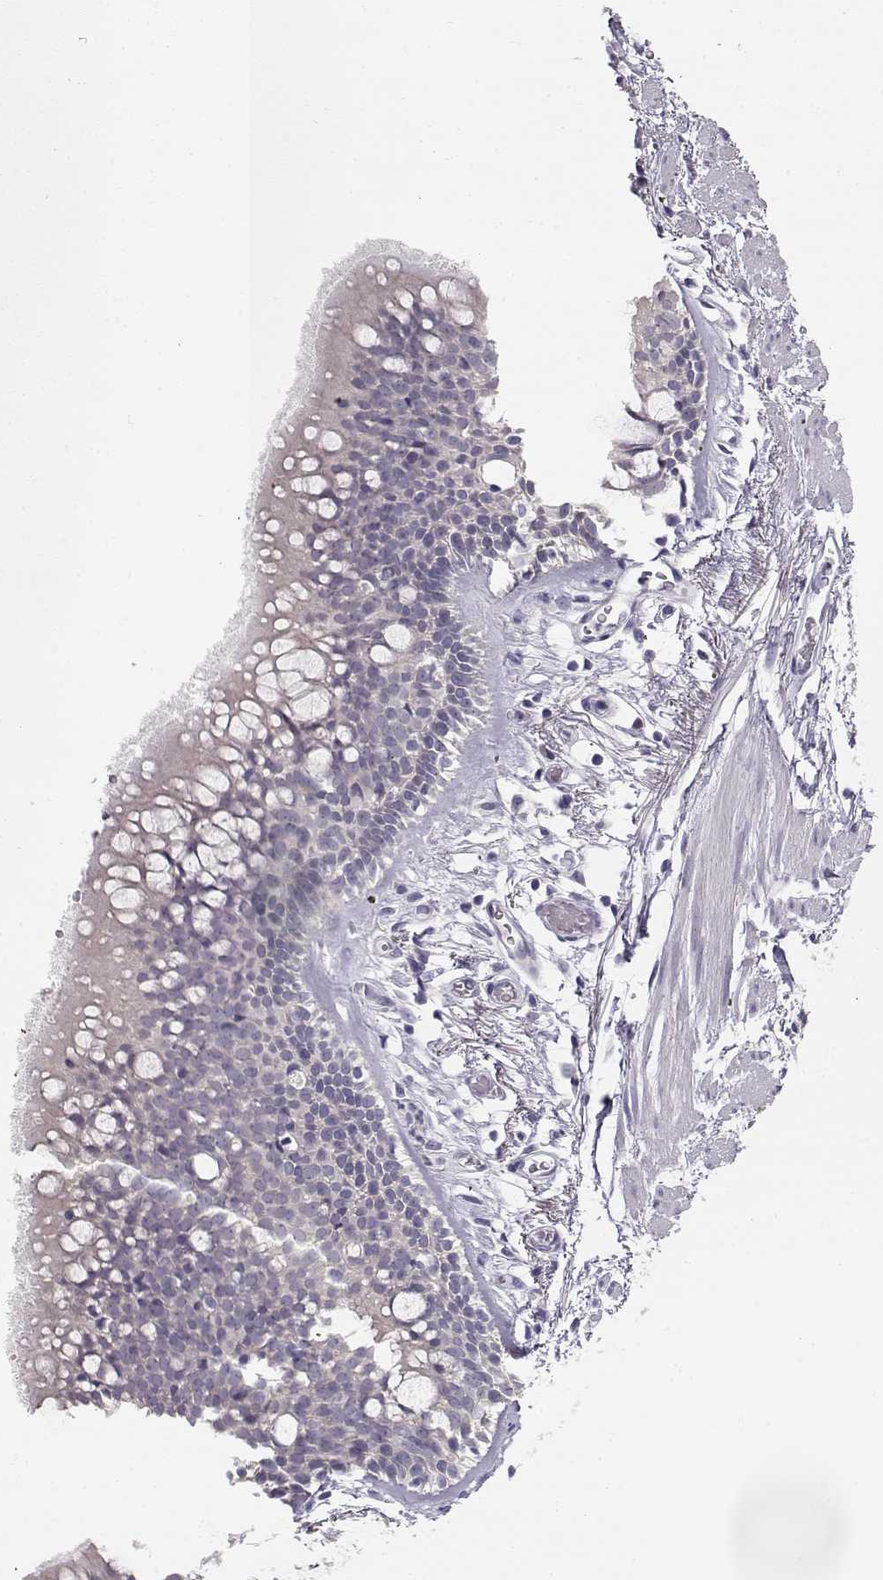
{"staining": {"intensity": "negative", "quantity": "none", "location": "none"}, "tissue": "soft tissue", "cell_type": "Chondrocytes", "image_type": "normal", "snomed": [{"axis": "morphology", "description": "Normal tissue, NOS"}, {"axis": "topography", "description": "Bronchus"}, {"axis": "topography", "description": "Lung"}], "caption": "This is an IHC histopathology image of unremarkable soft tissue. There is no expression in chondrocytes.", "gene": "GLIPR1L2", "patient": {"sex": "female", "age": 57}}